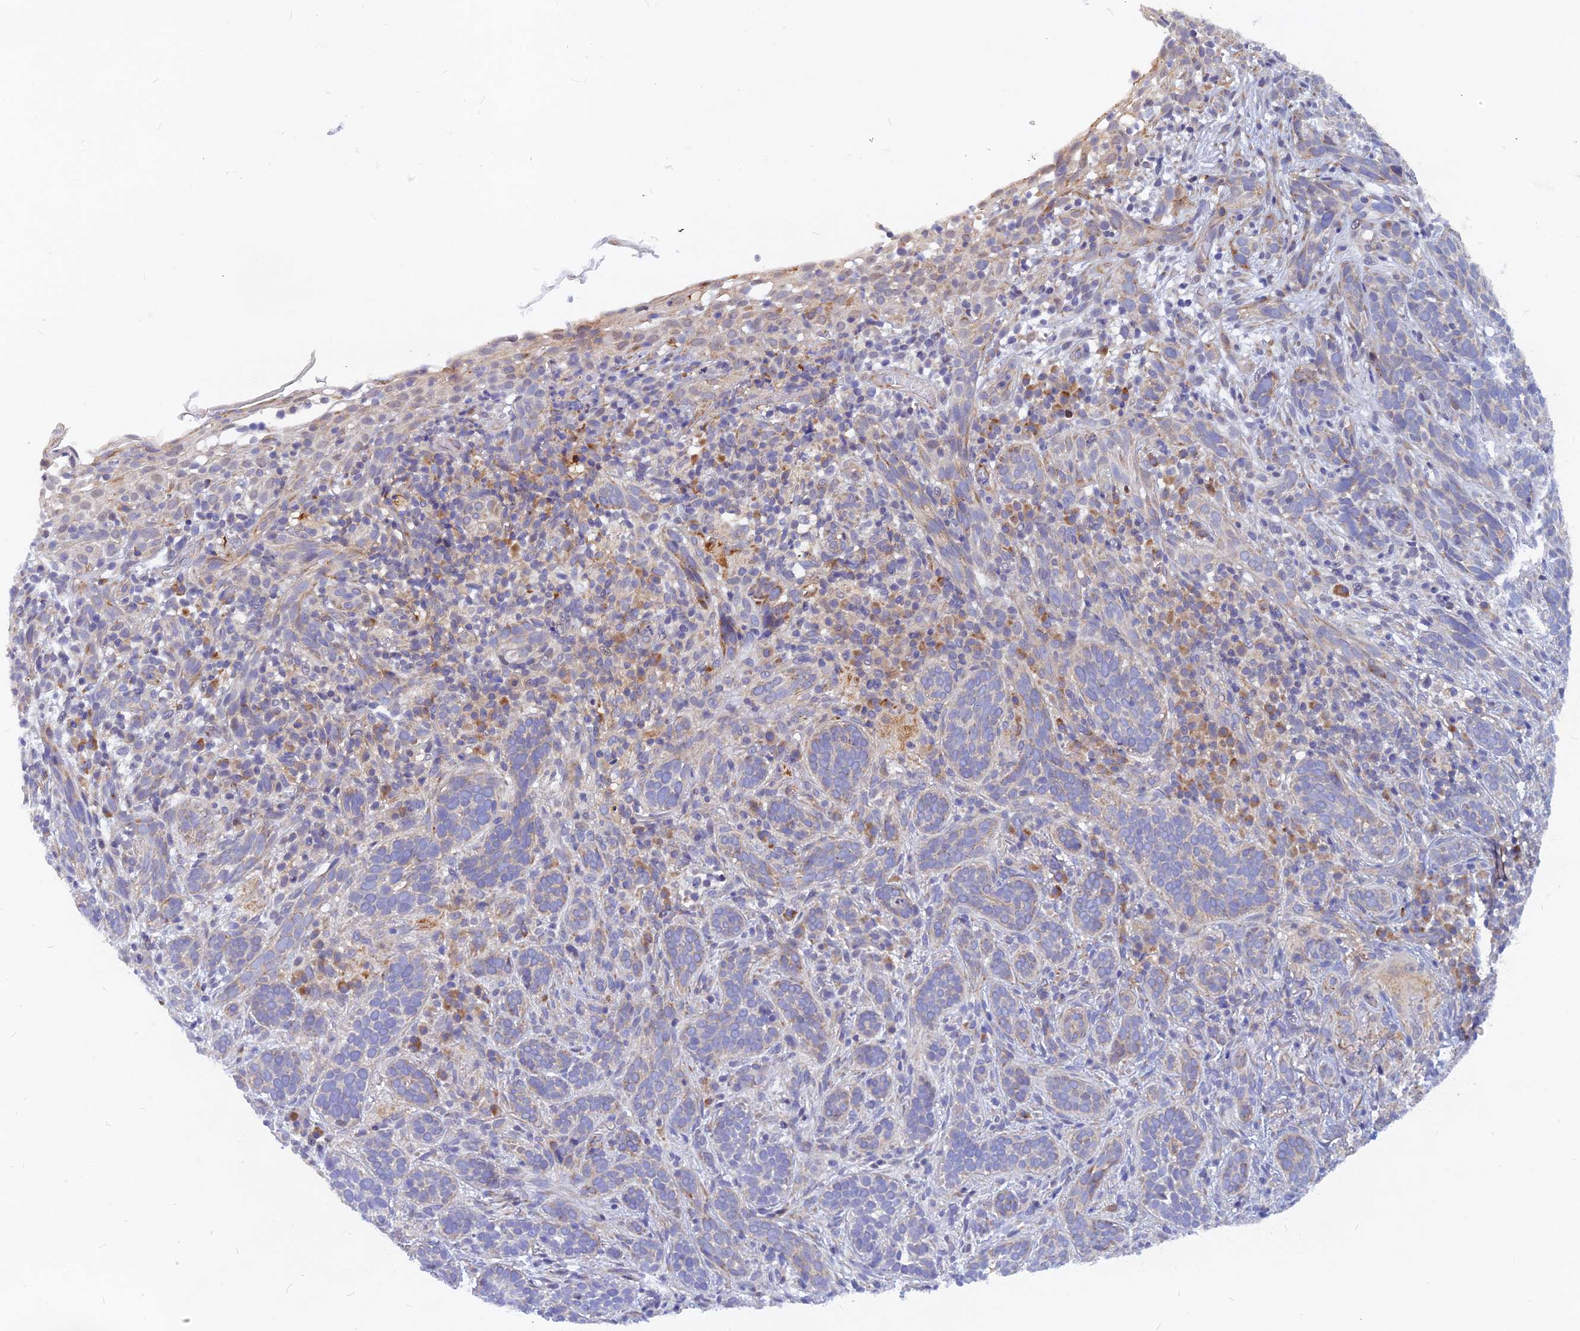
{"staining": {"intensity": "moderate", "quantity": "<25%", "location": "cytoplasmic/membranous"}, "tissue": "skin cancer", "cell_type": "Tumor cells", "image_type": "cancer", "snomed": [{"axis": "morphology", "description": "Basal cell carcinoma"}, {"axis": "topography", "description": "Skin"}], "caption": "IHC histopathology image of skin cancer stained for a protein (brown), which reveals low levels of moderate cytoplasmic/membranous expression in about <25% of tumor cells.", "gene": "DNAJC16", "patient": {"sex": "male", "age": 71}}